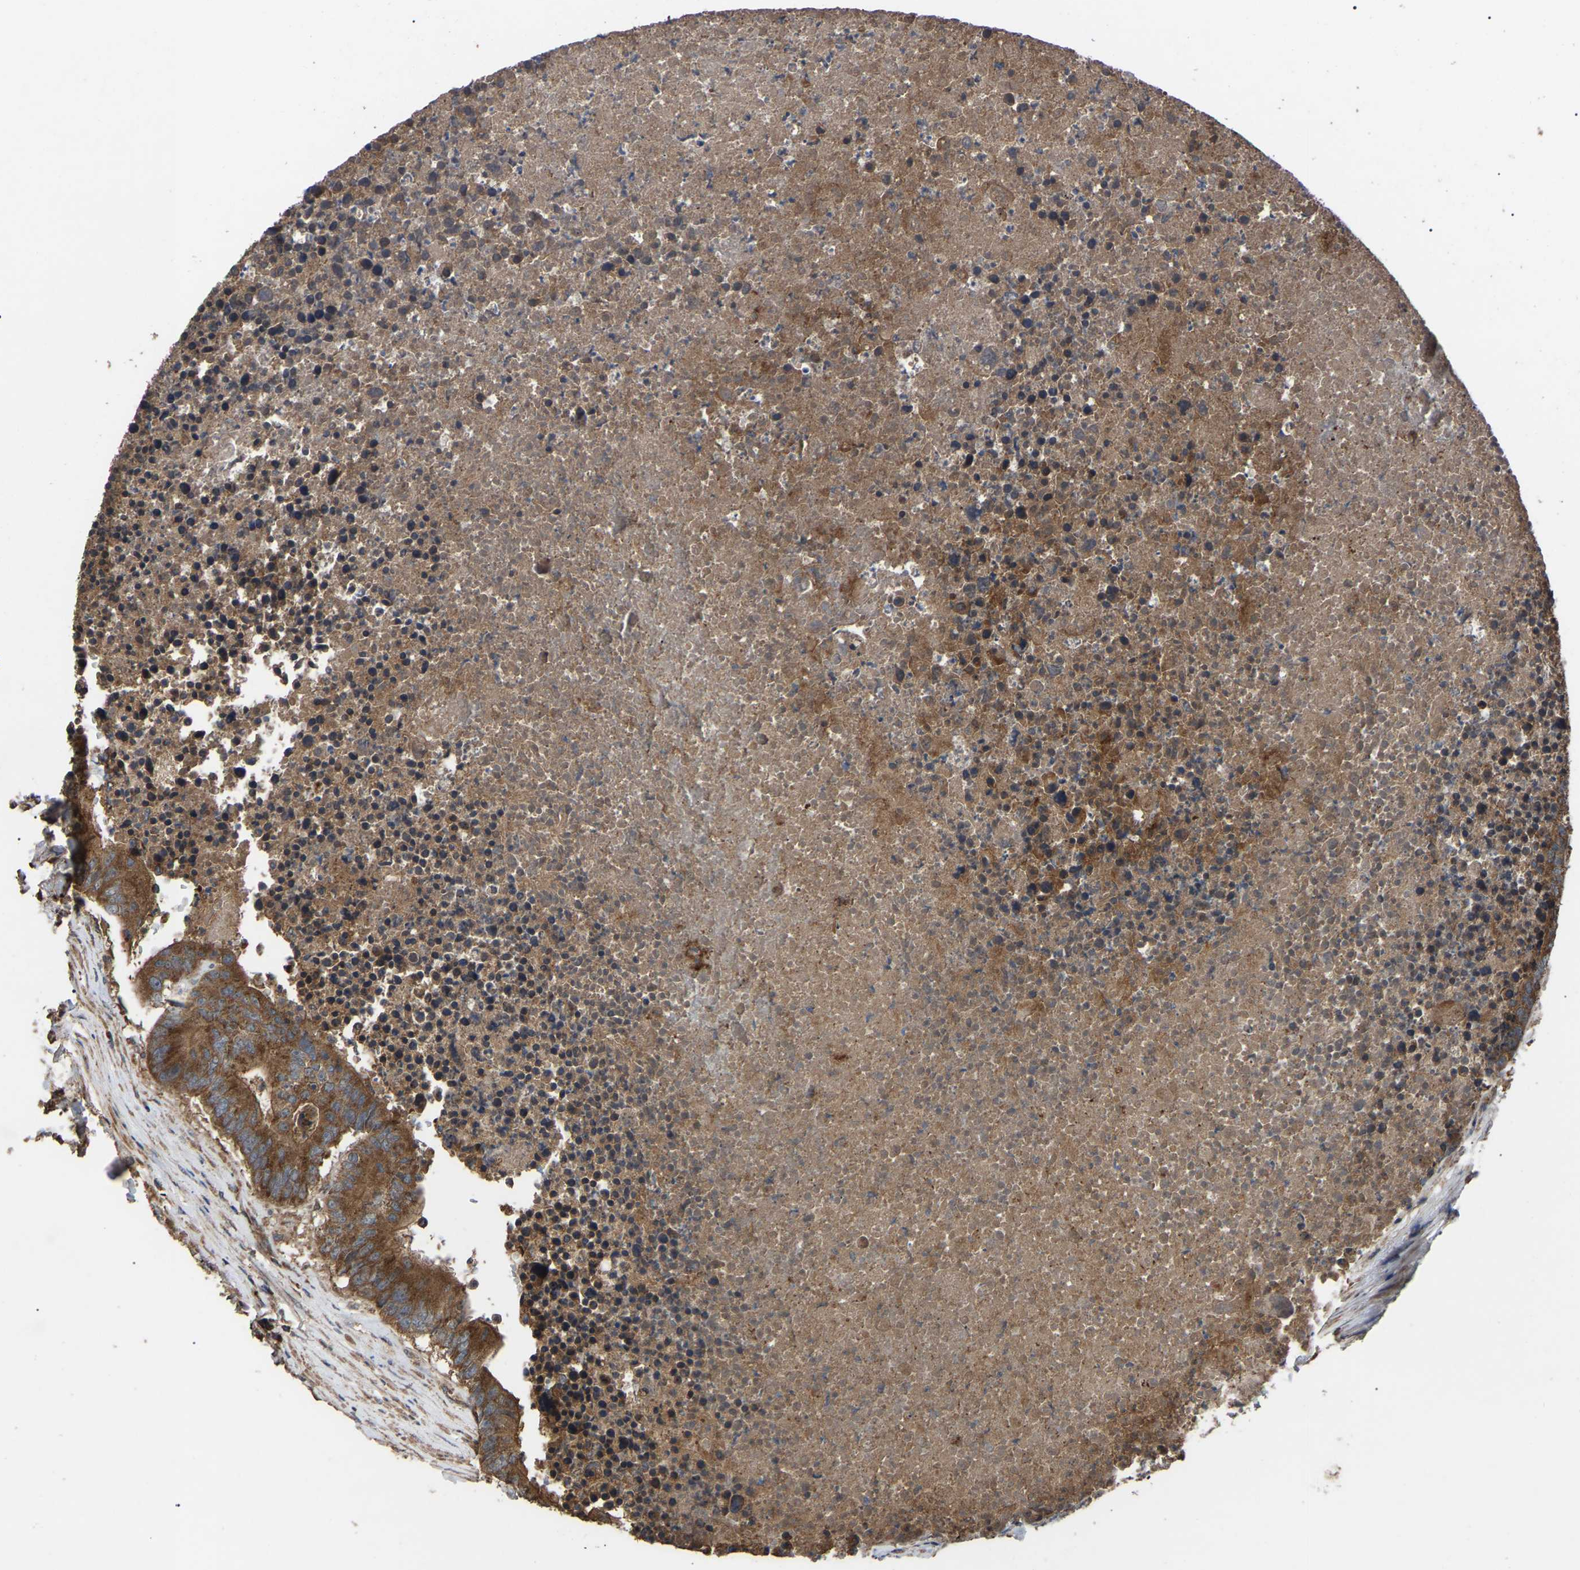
{"staining": {"intensity": "strong", "quantity": "25%-75%", "location": "cytoplasmic/membranous"}, "tissue": "colorectal cancer", "cell_type": "Tumor cells", "image_type": "cancer", "snomed": [{"axis": "morphology", "description": "Adenocarcinoma, NOS"}, {"axis": "topography", "description": "Colon"}], "caption": "The histopathology image reveals a brown stain indicating the presence of a protein in the cytoplasmic/membranous of tumor cells in colorectal adenocarcinoma. (brown staining indicates protein expression, while blue staining denotes nuclei).", "gene": "GCC1", "patient": {"sex": "male", "age": 87}}